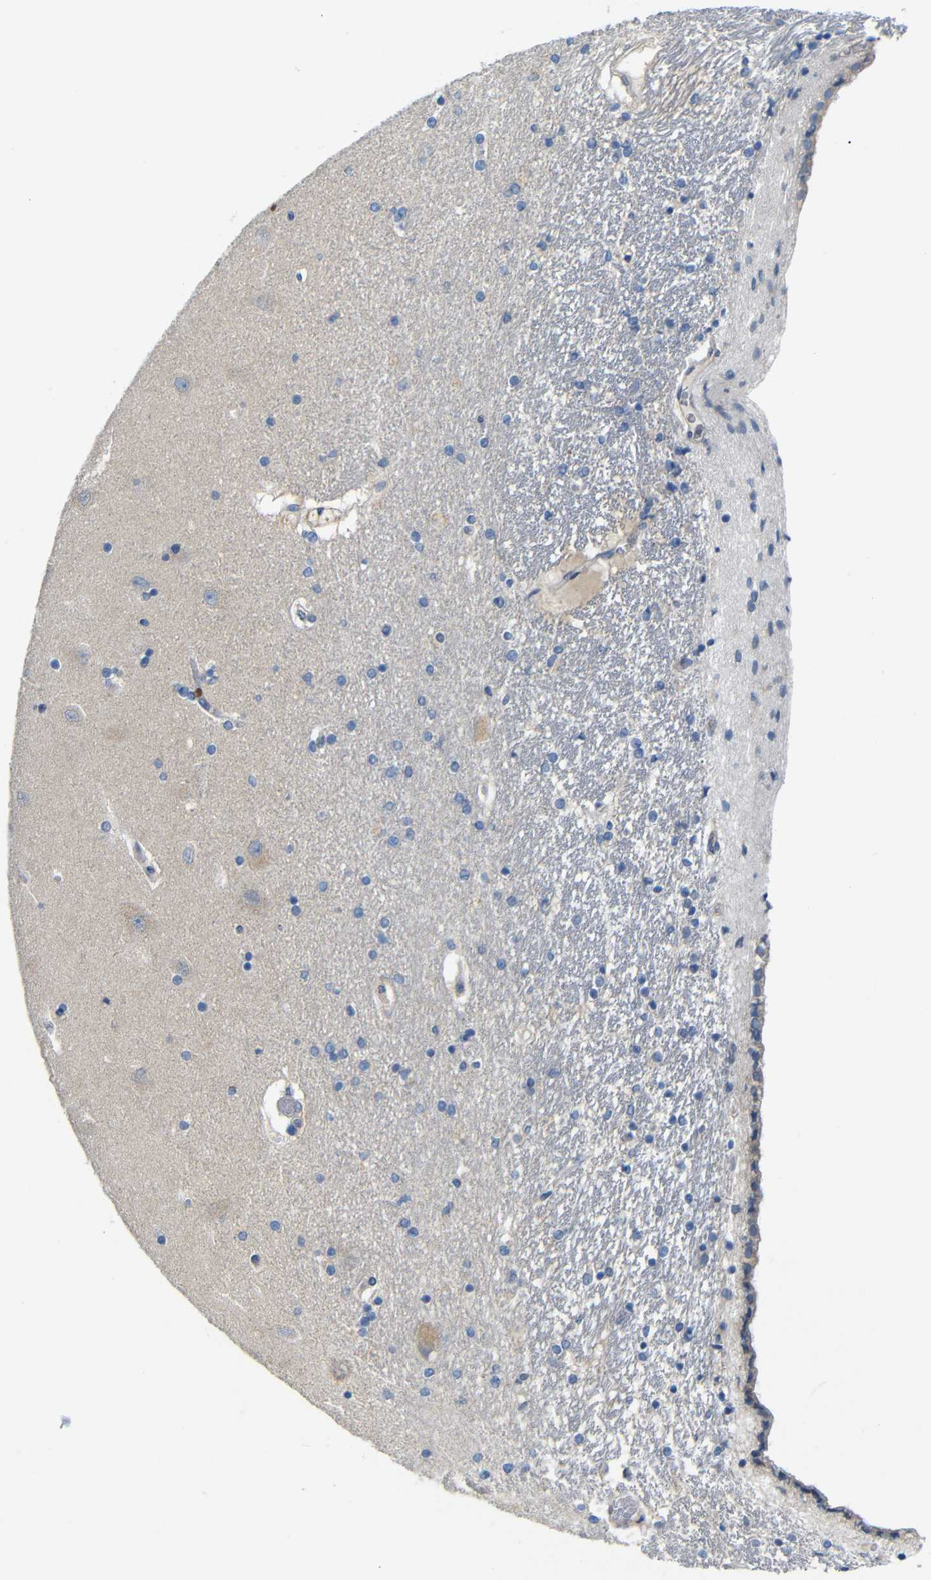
{"staining": {"intensity": "negative", "quantity": "none", "location": "none"}, "tissue": "hippocampus", "cell_type": "Glial cells", "image_type": "normal", "snomed": [{"axis": "morphology", "description": "Normal tissue, NOS"}, {"axis": "topography", "description": "Hippocampus"}], "caption": "Immunohistochemical staining of benign hippocampus displays no significant staining in glial cells.", "gene": "TBC1D32", "patient": {"sex": "female", "age": 54}}